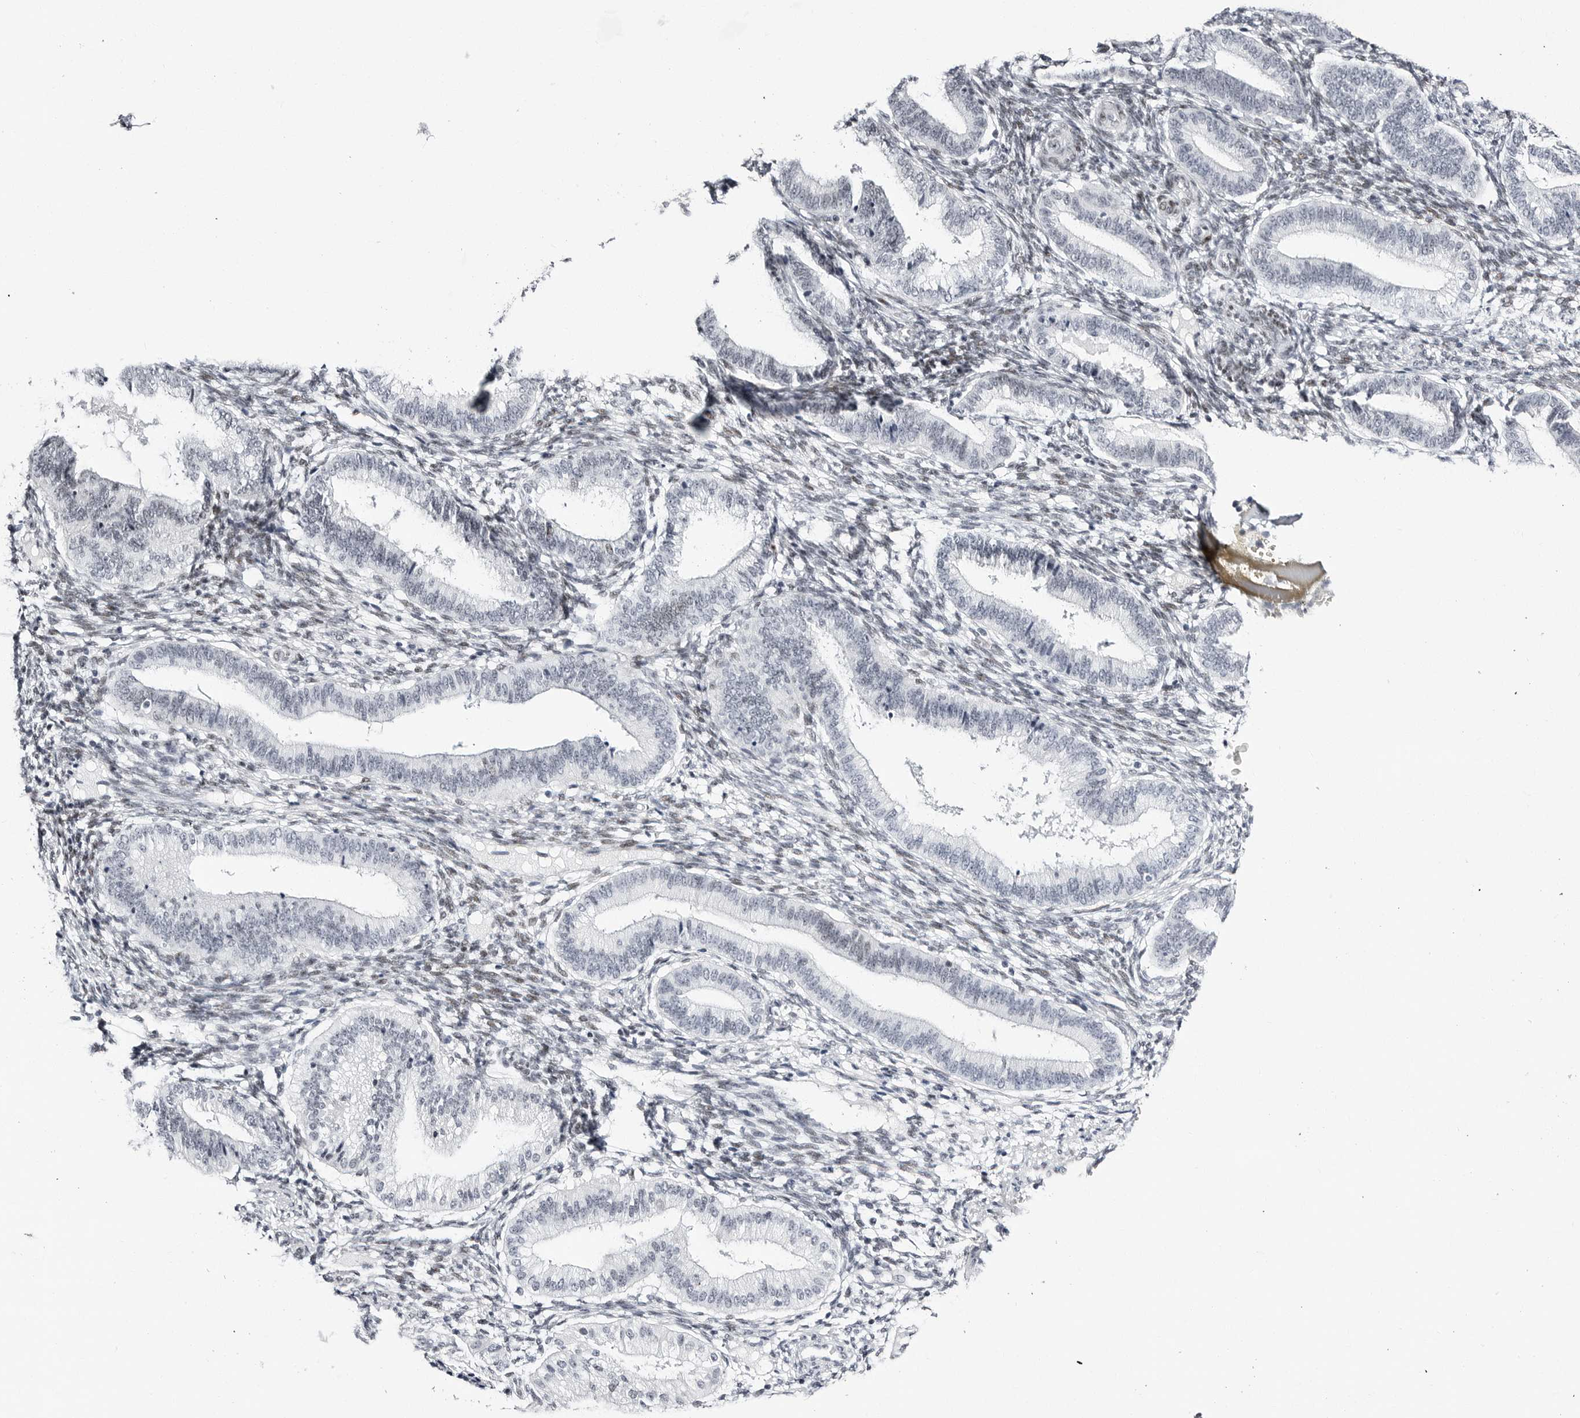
{"staining": {"intensity": "weak", "quantity": "<25%", "location": "nuclear"}, "tissue": "endometrium", "cell_type": "Cells in endometrial stroma", "image_type": "normal", "snomed": [{"axis": "morphology", "description": "Normal tissue, NOS"}, {"axis": "topography", "description": "Endometrium"}], "caption": "DAB (3,3'-diaminobenzidine) immunohistochemical staining of normal endometrium reveals no significant staining in cells in endometrial stroma. The staining is performed using DAB brown chromogen with nuclei counter-stained in using hematoxylin.", "gene": "VEZF1", "patient": {"sex": "female", "age": 39}}